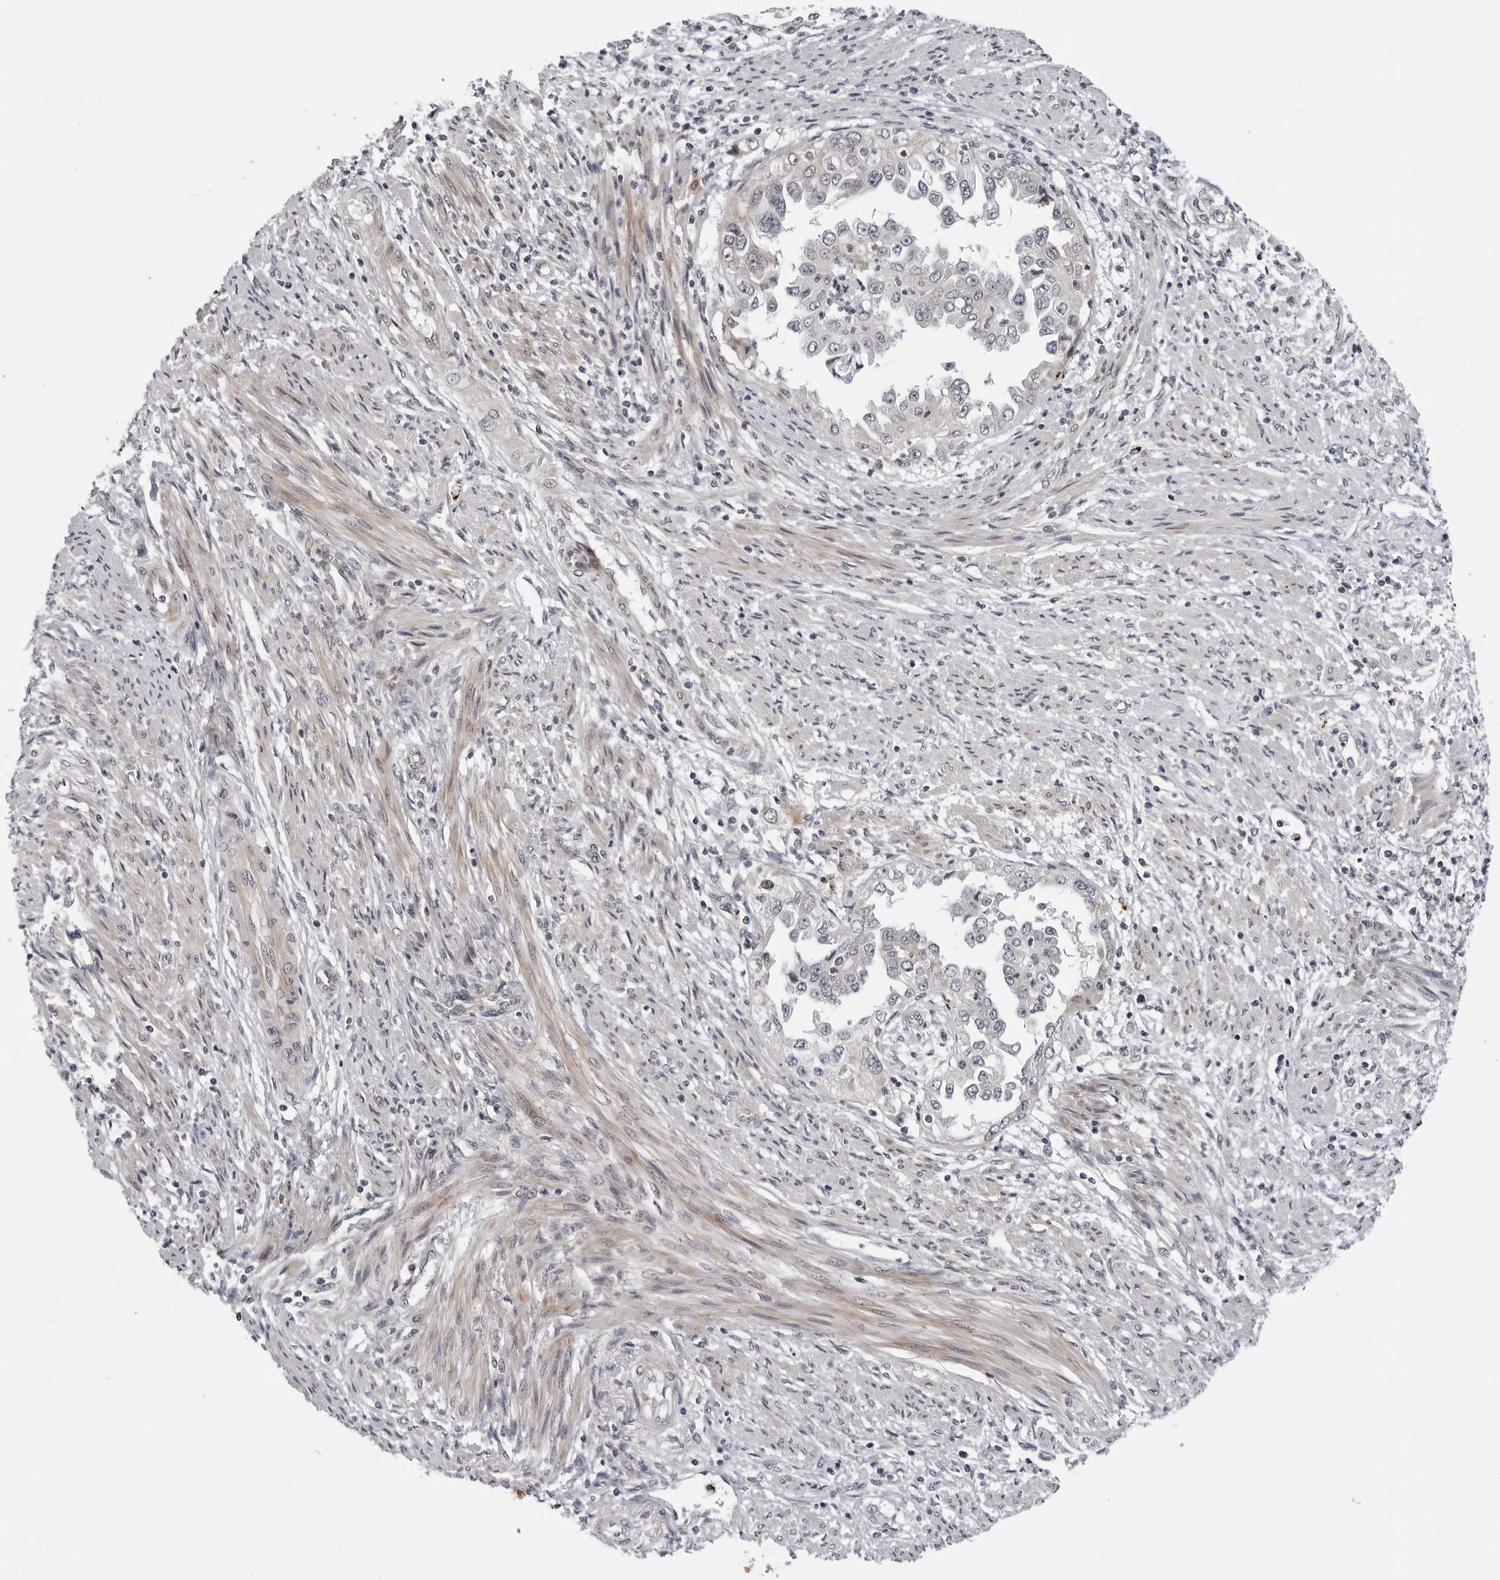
{"staining": {"intensity": "weak", "quantity": "25%-75%", "location": "cytoplasmic/membranous"}, "tissue": "endometrial cancer", "cell_type": "Tumor cells", "image_type": "cancer", "snomed": [{"axis": "morphology", "description": "Adenocarcinoma, NOS"}, {"axis": "topography", "description": "Endometrium"}], "caption": "Endometrial adenocarcinoma stained with a protein marker displays weak staining in tumor cells.", "gene": "KIAA1614", "patient": {"sex": "female", "age": 85}}